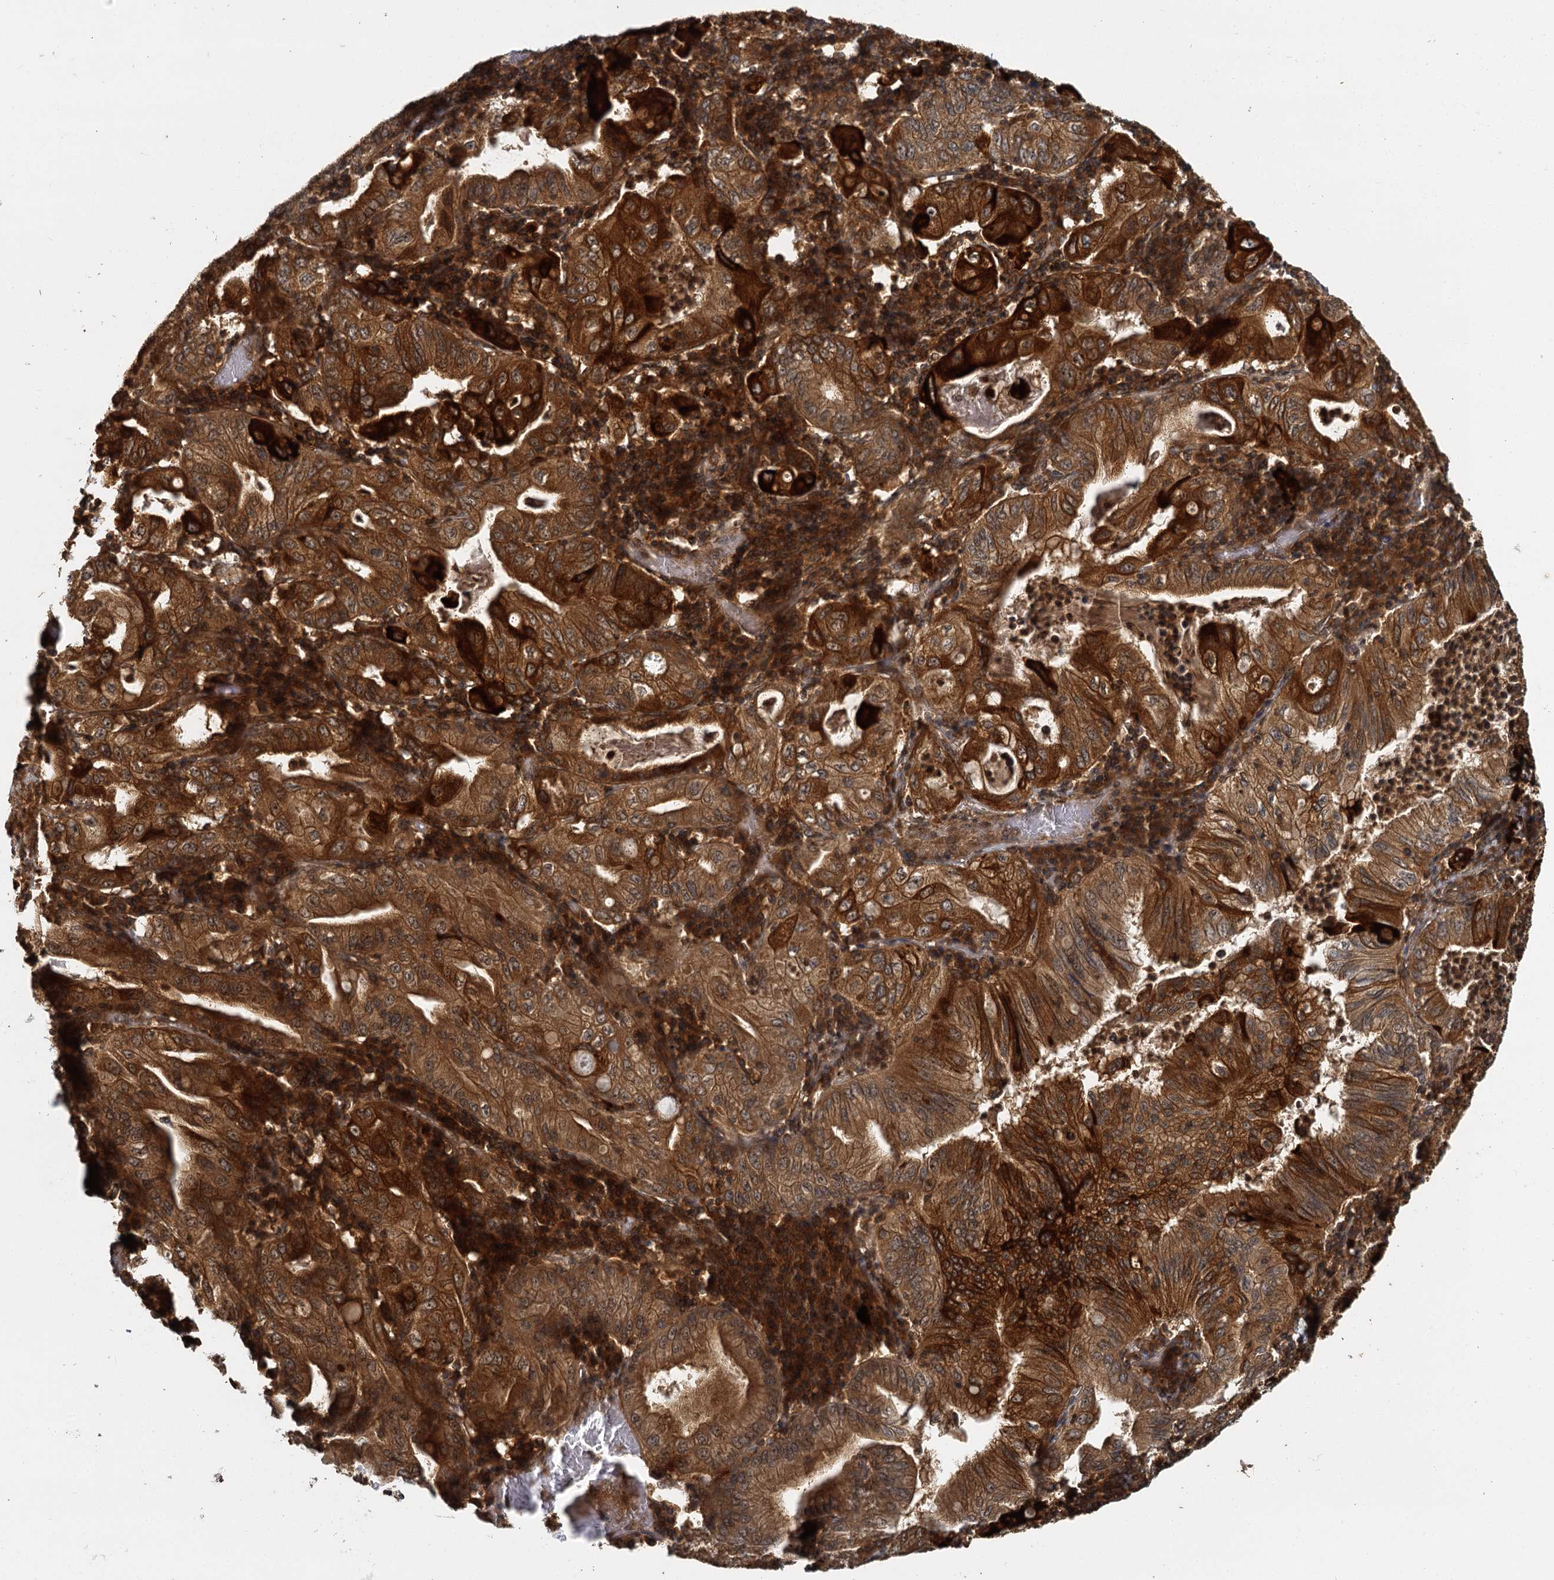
{"staining": {"intensity": "strong", "quantity": ">75%", "location": "cytoplasmic/membranous,nuclear"}, "tissue": "stomach cancer", "cell_type": "Tumor cells", "image_type": "cancer", "snomed": [{"axis": "morphology", "description": "Normal tissue, NOS"}, {"axis": "morphology", "description": "Adenocarcinoma, NOS"}, {"axis": "topography", "description": "Esophagus"}, {"axis": "topography", "description": "Stomach, upper"}, {"axis": "topography", "description": "Peripheral nerve tissue"}], "caption": "This micrograph shows IHC staining of stomach cancer (adenocarcinoma), with high strong cytoplasmic/membranous and nuclear expression in about >75% of tumor cells.", "gene": "ZNF549", "patient": {"sex": "male", "age": 62}}